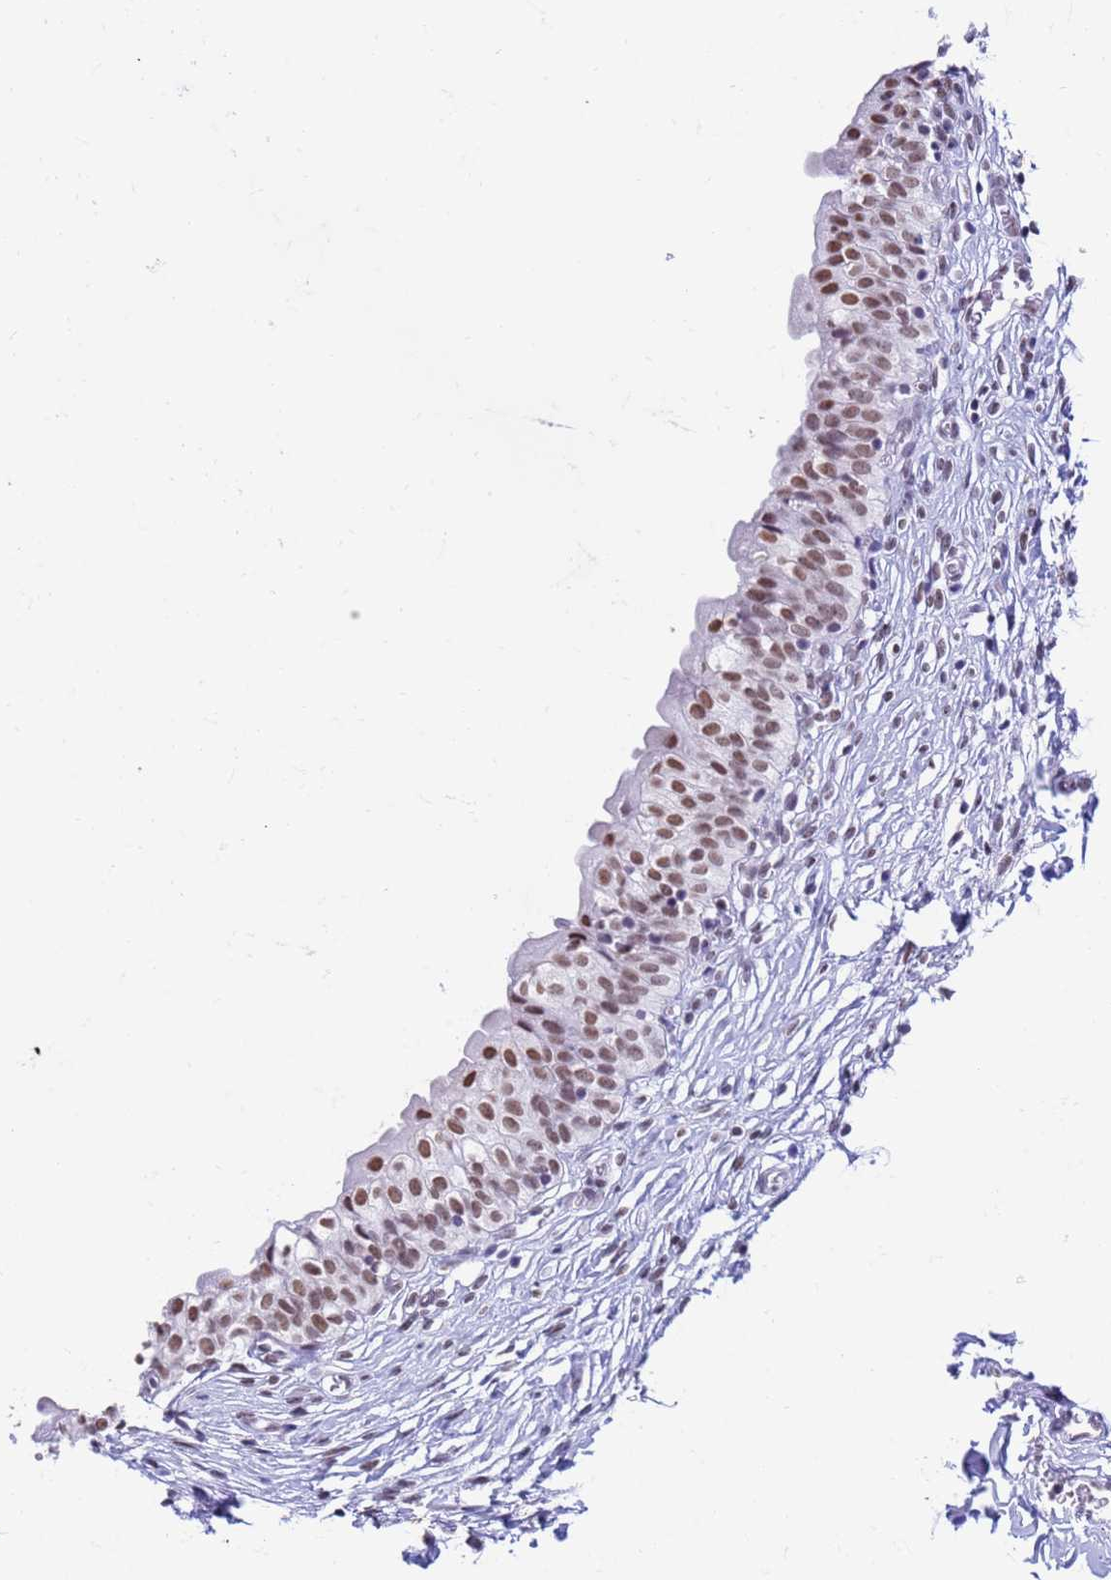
{"staining": {"intensity": "strong", "quantity": ">75%", "location": "nuclear"}, "tissue": "urinary bladder", "cell_type": "Urothelial cells", "image_type": "normal", "snomed": [{"axis": "morphology", "description": "Normal tissue, NOS"}, {"axis": "topography", "description": "Urinary bladder"}], "caption": "Immunohistochemistry (IHC) (DAB) staining of unremarkable human urinary bladder exhibits strong nuclear protein positivity in approximately >75% of urothelial cells.", "gene": "FAM170B", "patient": {"sex": "male", "age": 55}}